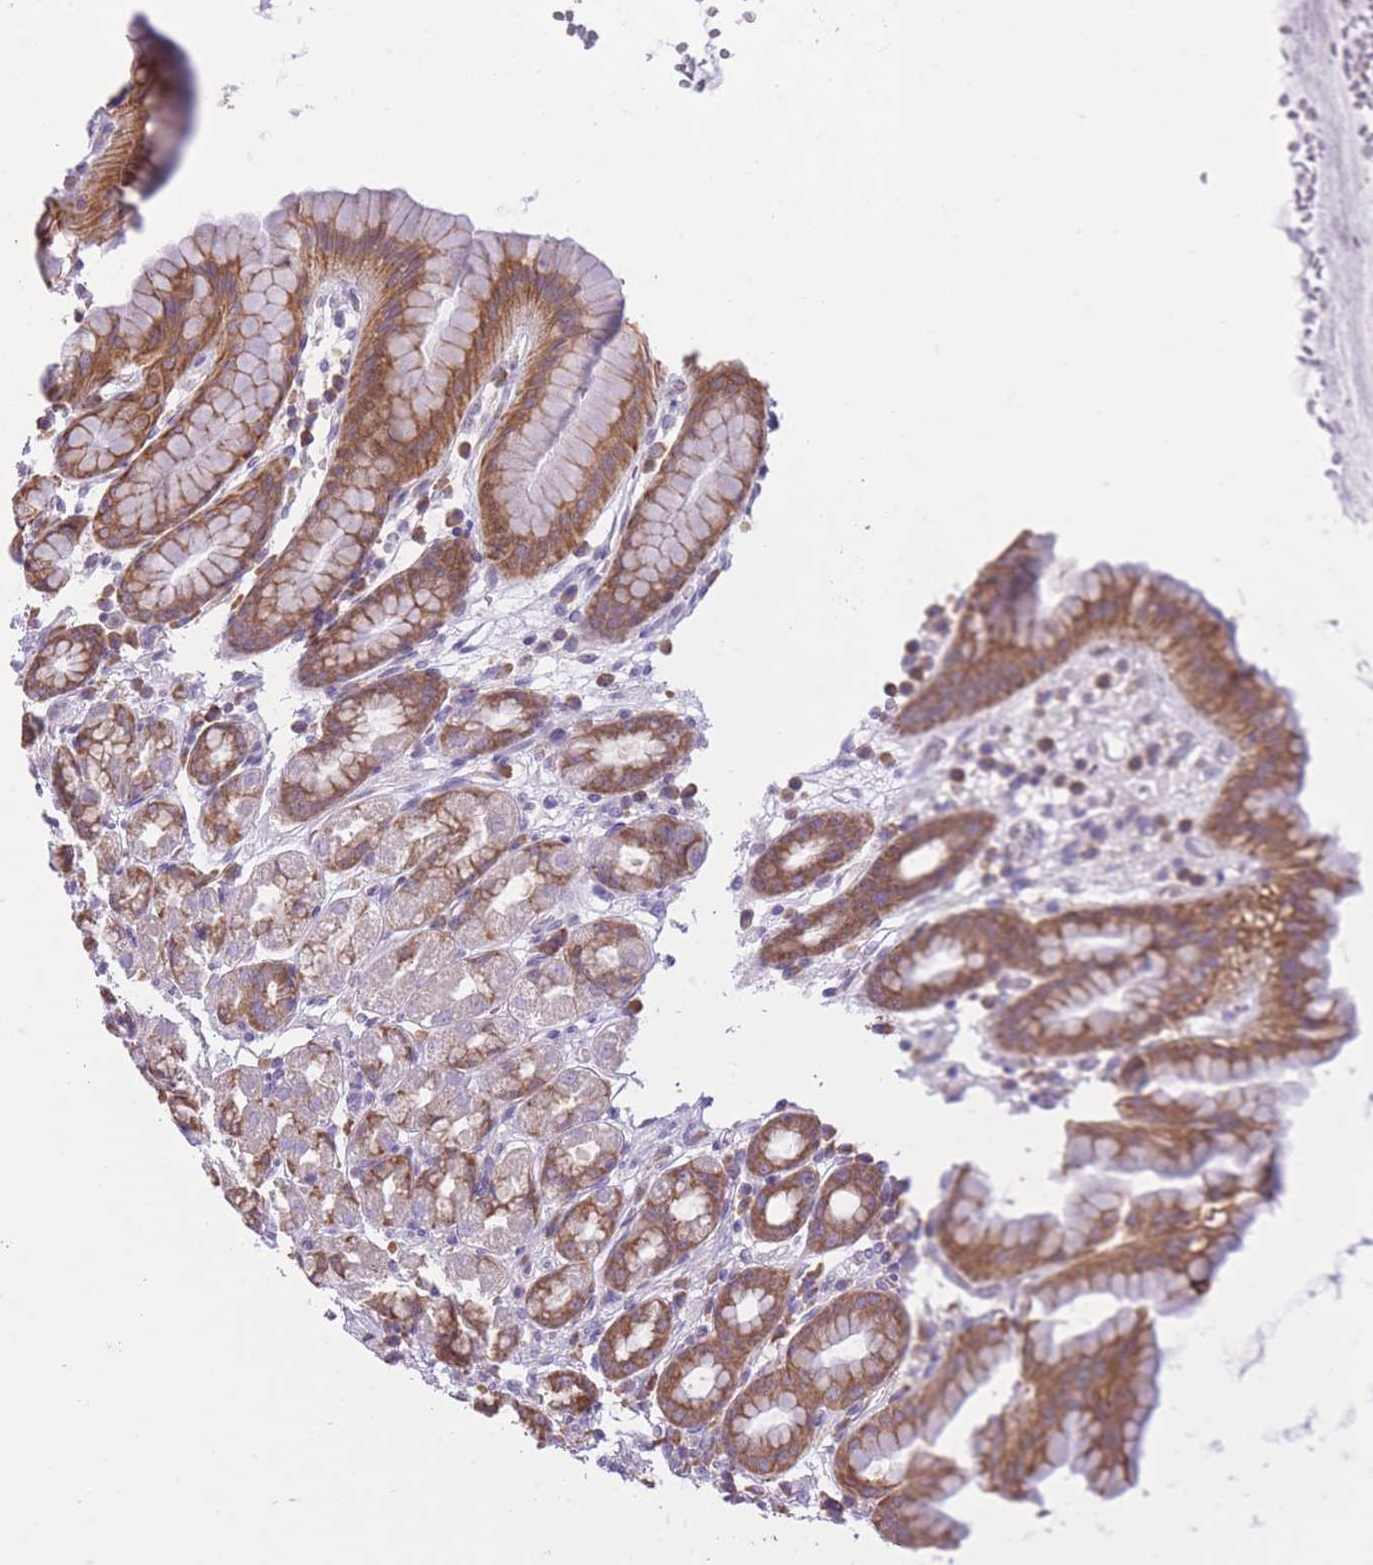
{"staining": {"intensity": "moderate", "quantity": ">75%", "location": "cytoplasmic/membranous"}, "tissue": "stomach", "cell_type": "Glandular cells", "image_type": "normal", "snomed": [{"axis": "morphology", "description": "Normal tissue, NOS"}, {"axis": "topography", "description": "Stomach, upper"}, {"axis": "topography", "description": "Stomach, lower"}, {"axis": "topography", "description": "Small intestine"}], "caption": "Protein expression analysis of unremarkable stomach displays moderate cytoplasmic/membranous expression in approximately >75% of glandular cells. The protein of interest is stained brown, and the nuclei are stained in blue (DAB (3,3'-diaminobenzidine) IHC with brightfield microscopy, high magnification).", "gene": "ZNF501", "patient": {"sex": "male", "age": 68}}